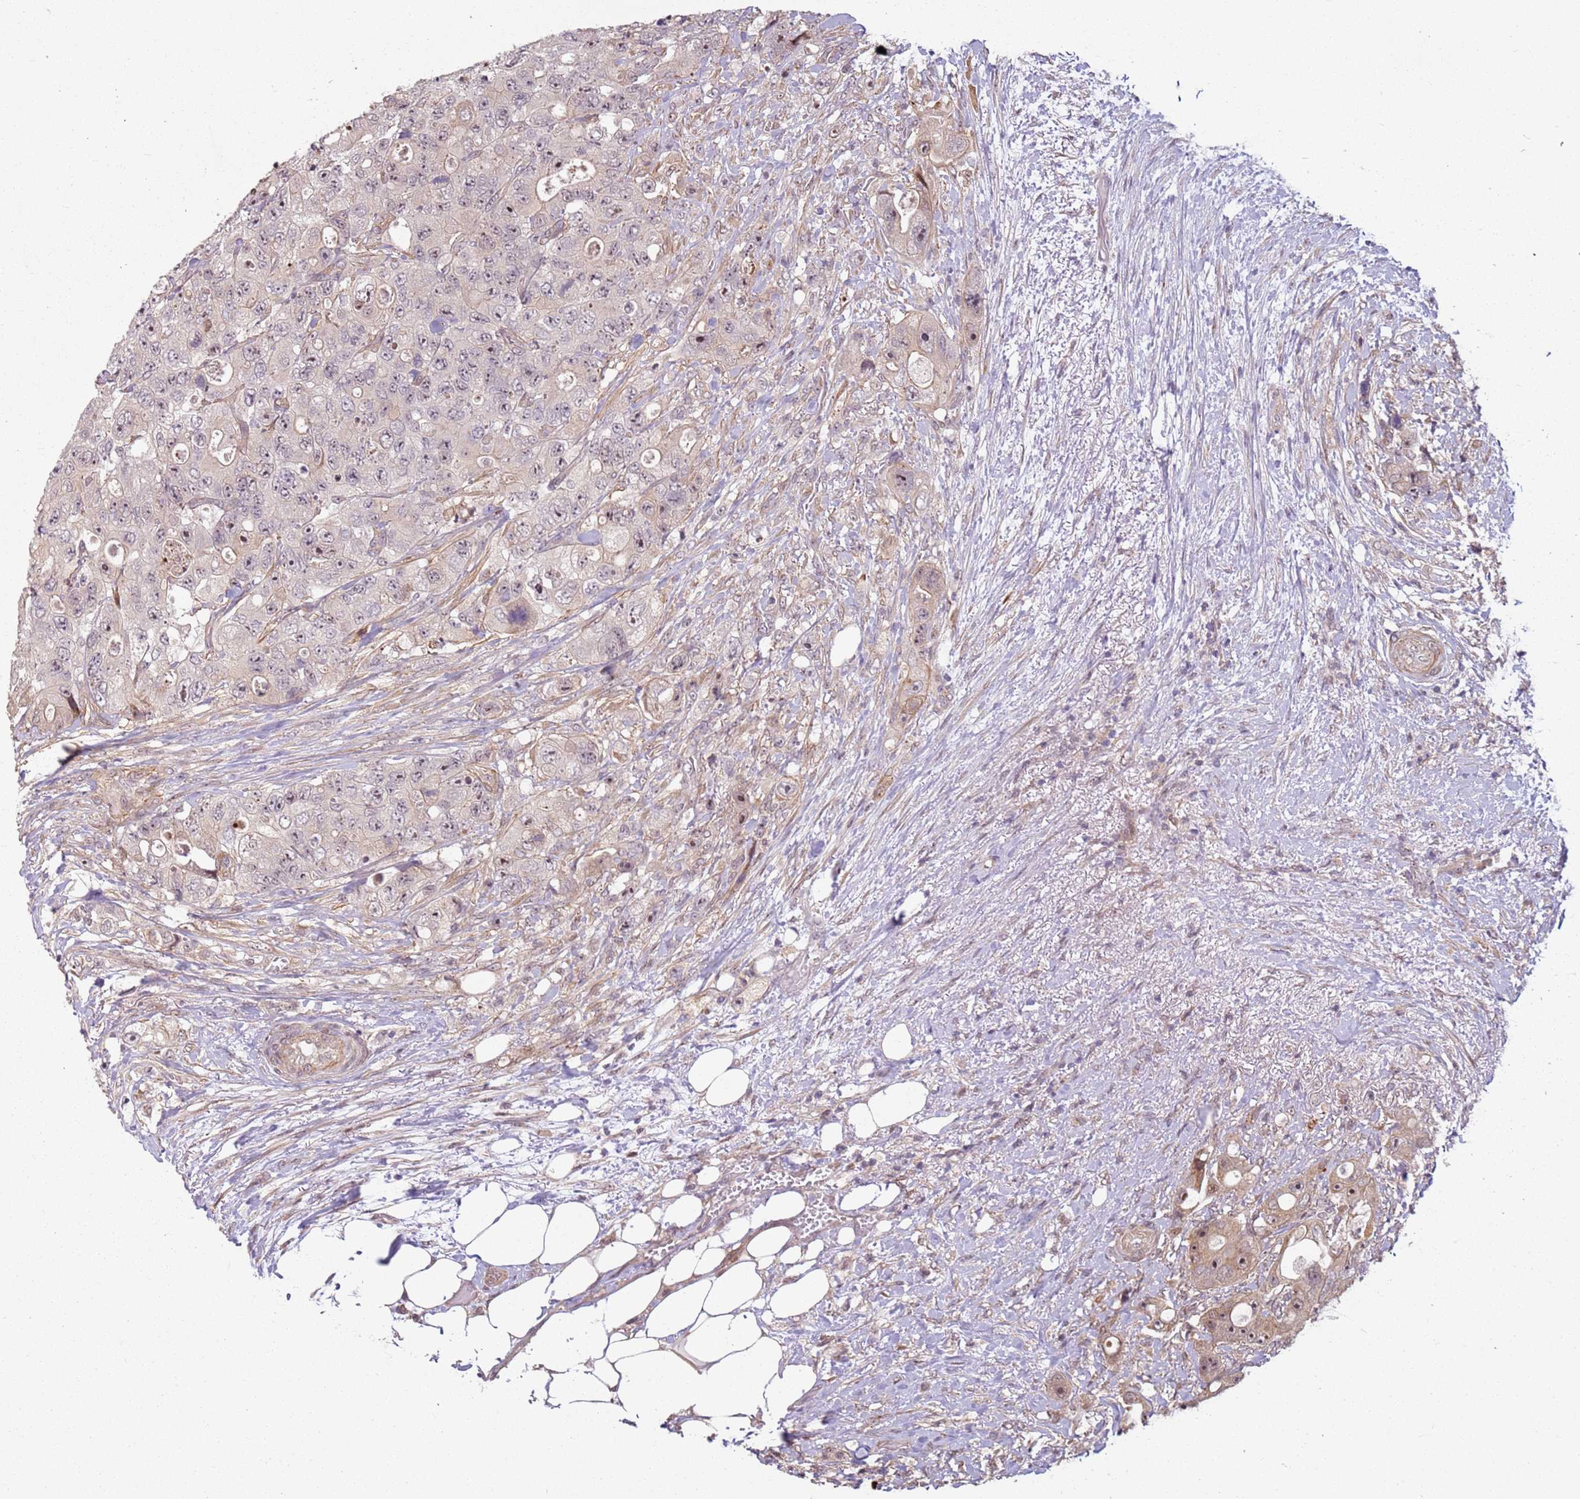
{"staining": {"intensity": "moderate", "quantity": ">75%", "location": "nuclear"}, "tissue": "colorectal cancer", "cell_type": "Tumor cells", "image_type": "cancer", "snomed": [{"axis": "morphology", "description": "Adenocarcinoma, NOS"}, {"axis": "topography", "description": "Colon"}], "caption": "DAB (3,3'-diaminobenzidine) immunohistochemical staining of colorectal cancer exhibits moderate nuclear protein positivity in about >75% of tumor cells.", "gene": "CHURC1", "patient": {"sex": "female", "age": 46}}